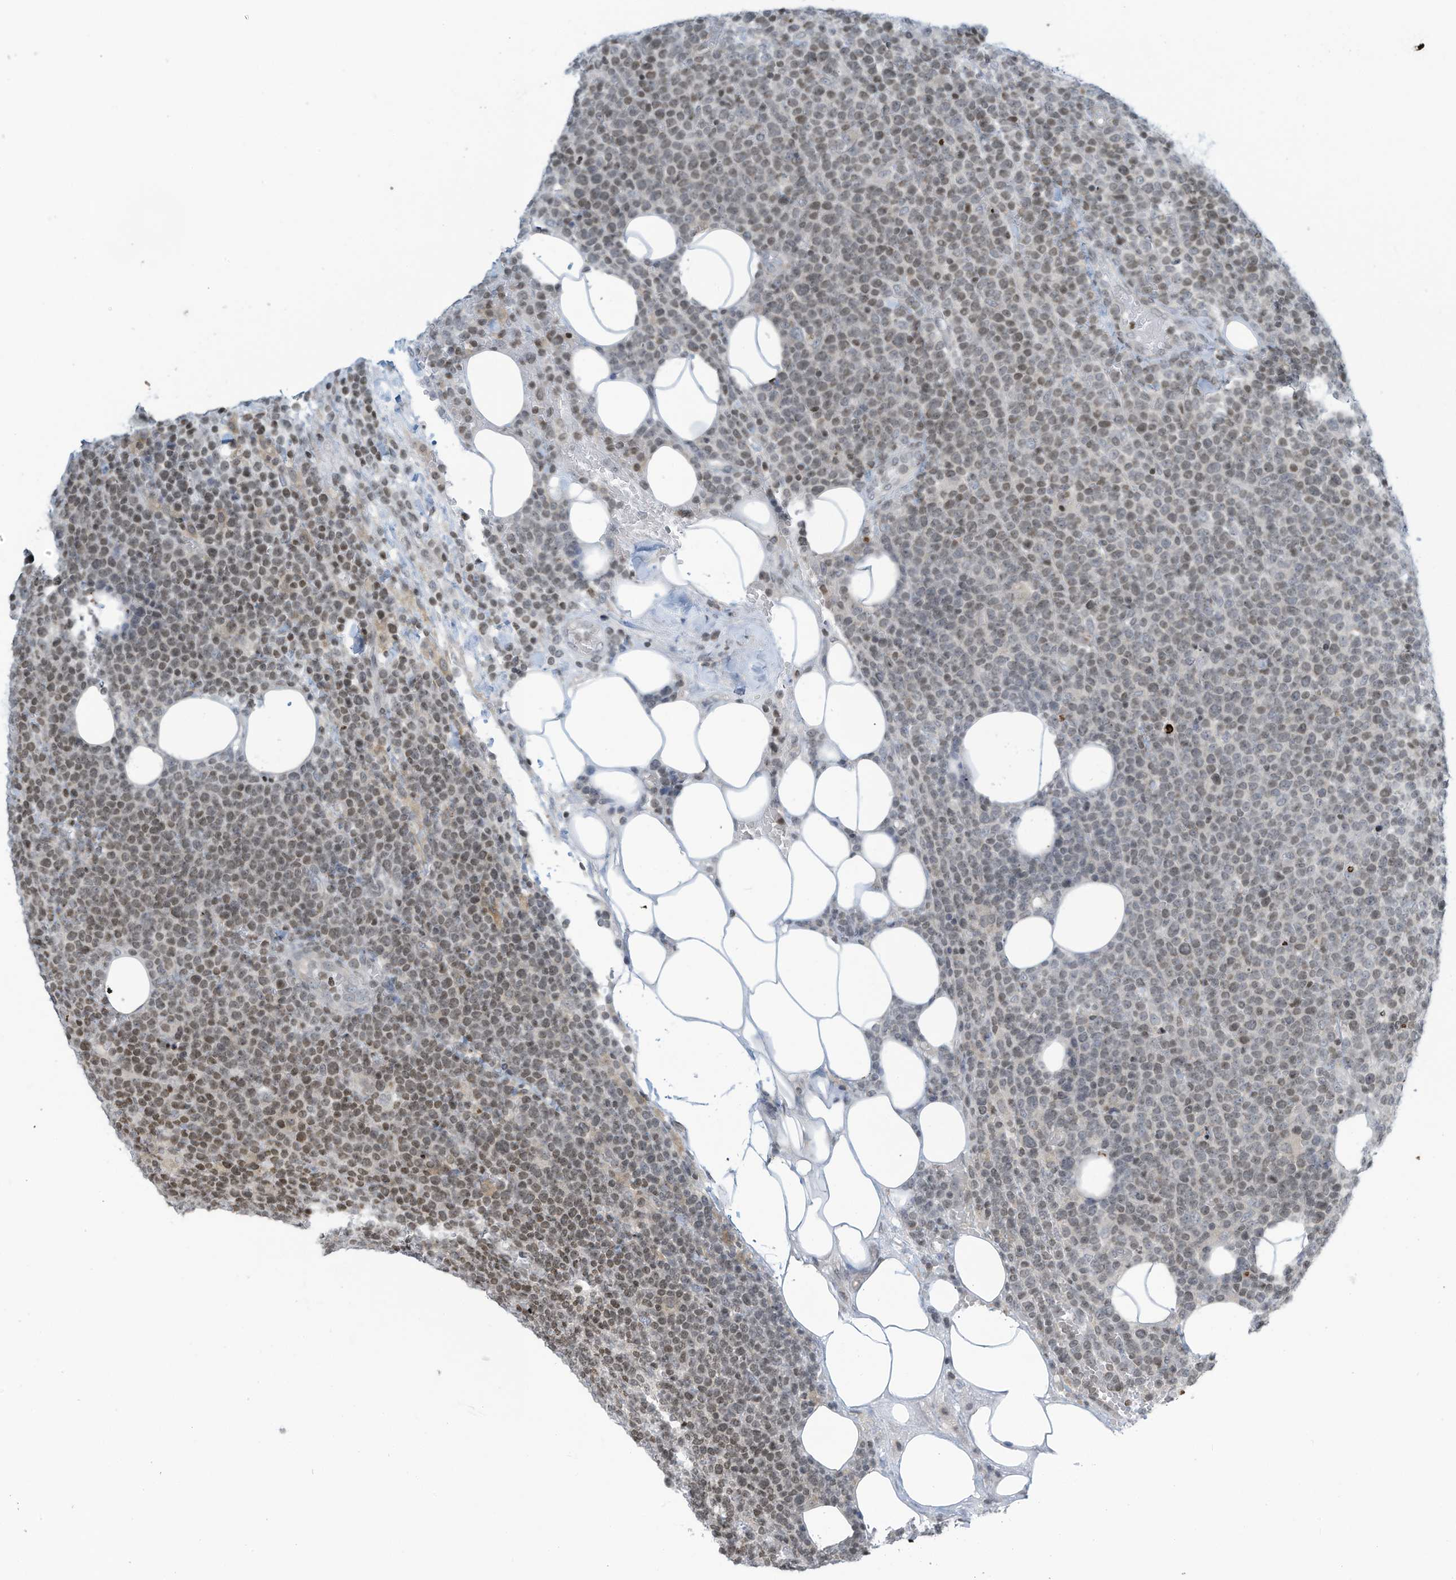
{"staining": {"intensity": "weak", "quantity": "25%-75%", "location": "nuclear"}, "tissue": "lymphoma", "cell_type": "Tumor cells", "image_type": "cancer", "snomed": [{"axis": "morphology", "description": "Malignant lymphoma, non-Hodgkin's type, High grade"}, {"axis": "topography", "description": "Lymph node"}], "caption": "High-power microscopy captured an immunohistochemistry (IHC) histopathology image of malignant lymphoma, non-Hodgkin's type (high-grade), revealing weak nuclear expression in about 25%-75% of tumor cells. (brown staining indicates protein expression, while blue staining denotes nuclei).", "gene": "ADI1", "patient": {"sex": "male", "age": 61}}